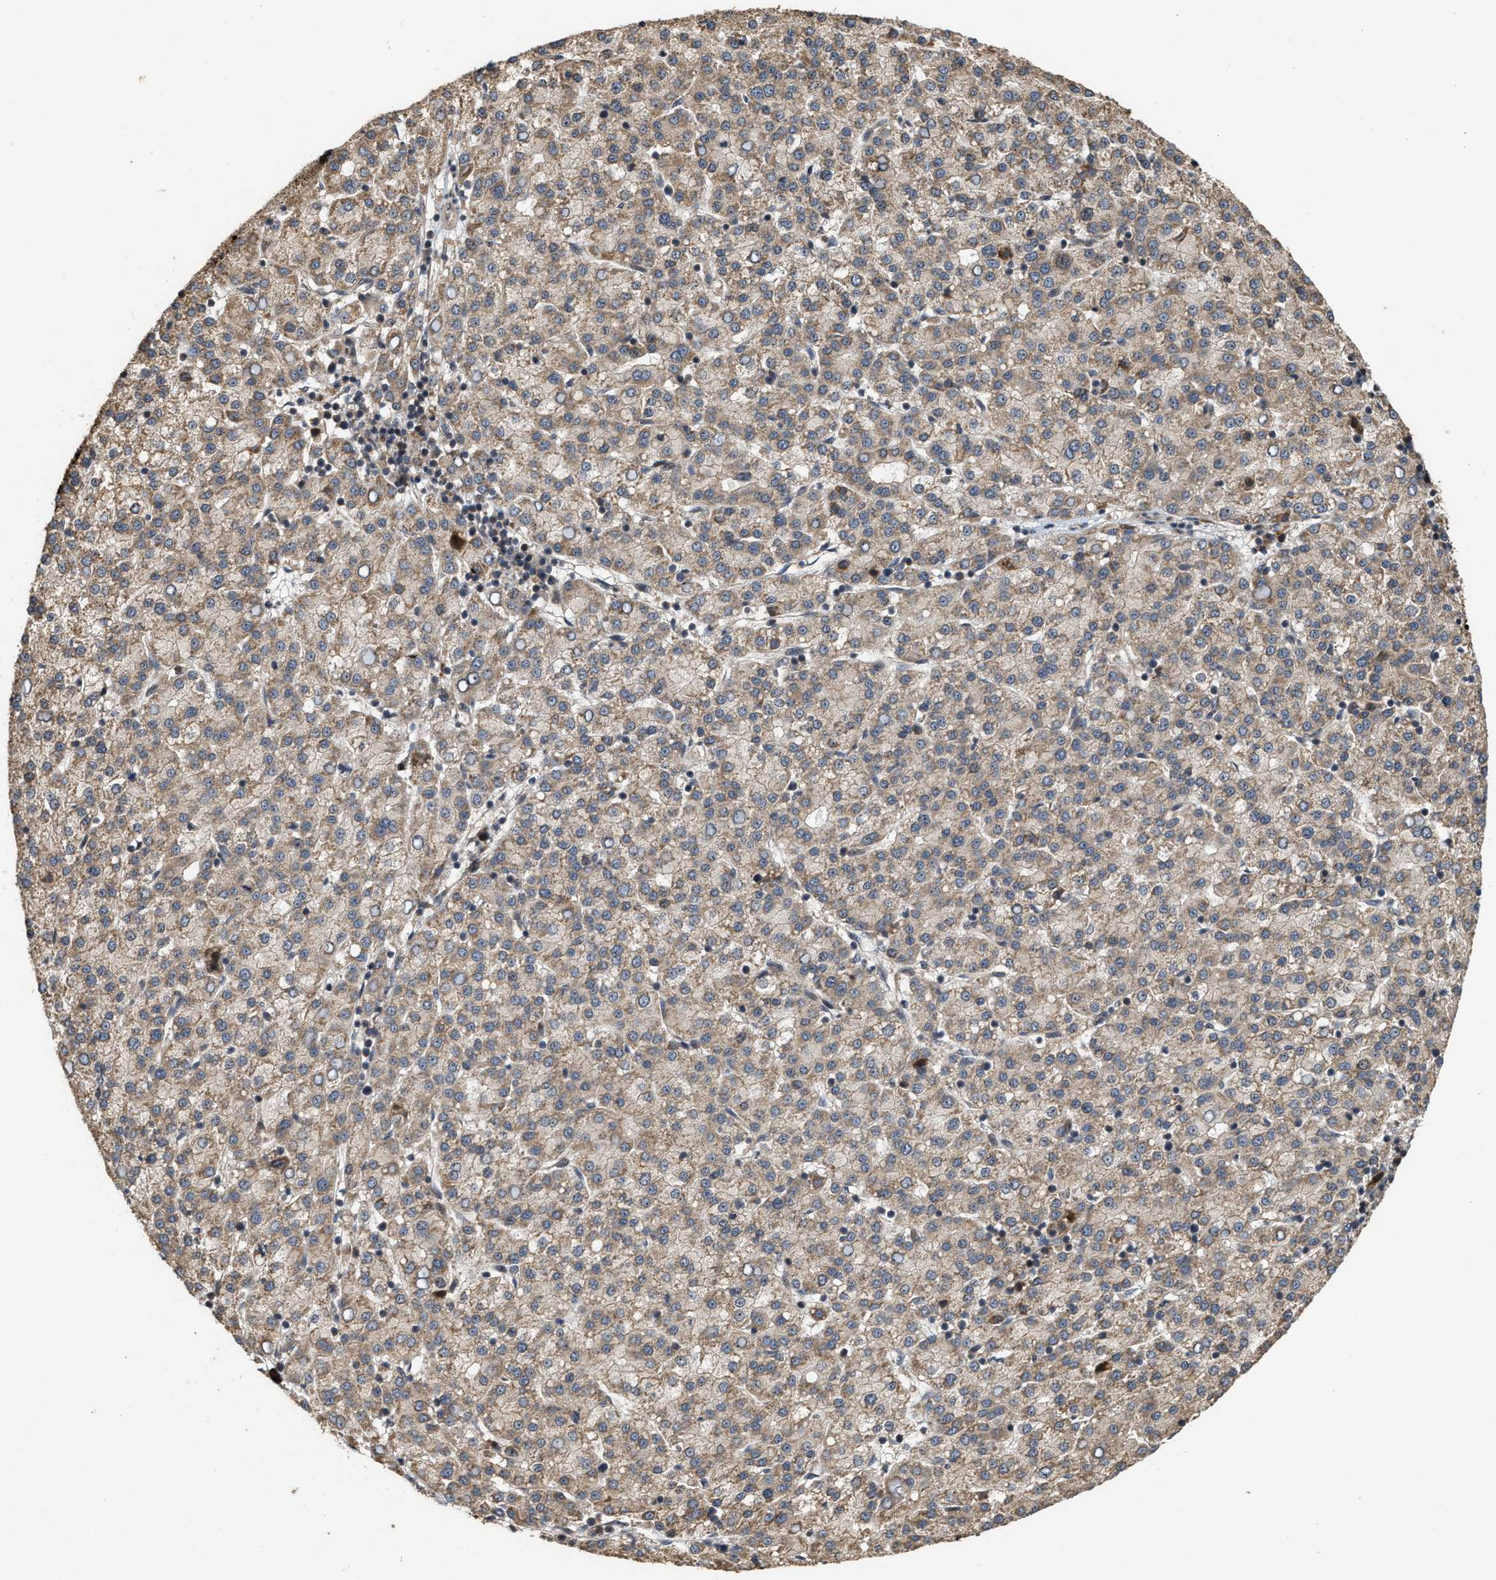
{"staining": {"intensity": "moderate", "quantity": ">75%", "location": "cytoplasmic/membranous"}, "tissue": "liver cancer", "cell_type": "Tumor cells", "image_type": "cancer", "snomed": [{"axis": "morphology", "description": "Carcinoma, Hepatocellular, NOS"}, {"axis": "topography", "description": "Liver"}], "caption": "Immunohistochemistry of human liver cancer (hepatocellular carcinoma) demonstrates medium levels of moderate cytoplasmic/membranous positivity in approximately >75% of tumor cells.", "gene": "ELP2", "patient": {"sex": "female", "age": 58}}